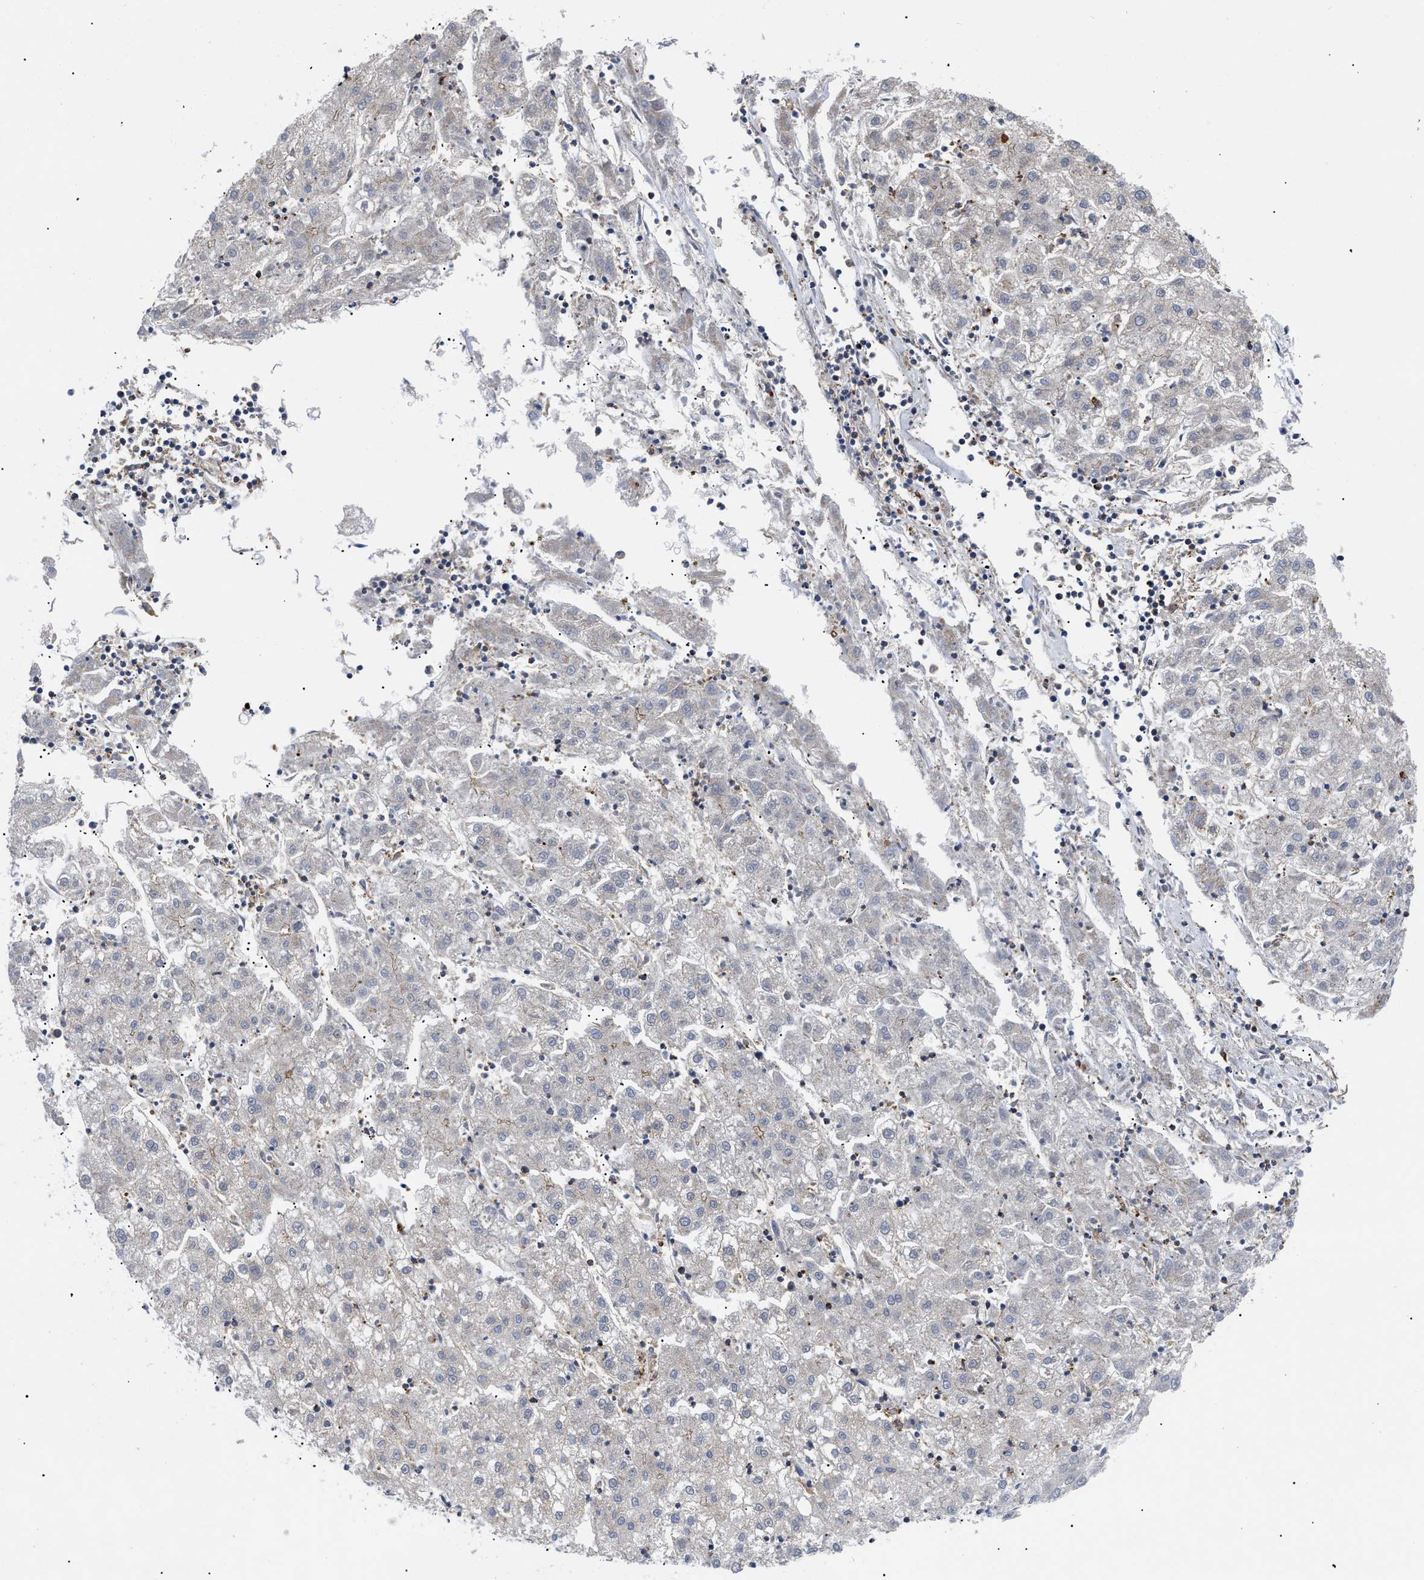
{"staining": {"intensity": "negative", "quantity": "none", "location": "none"}, "tissue": "liver cancer", "cell_type": "Tumor cells", "image_type": "cancer", "snomed": [{"axis": "morphology", "description": "Carcinoma, Hepatocellular, NOS"}, {"axis": "topography", "description": "Liver"}], "caption": "An immunohistochemistry image of liver cancer (hepatocellular carcinoma) is shown. There is no staining in tumor cells of liver cancer (hepatocellular carcinoma).", "gene": "SPAST", "patient": {"sex": "male", "age": 72}}